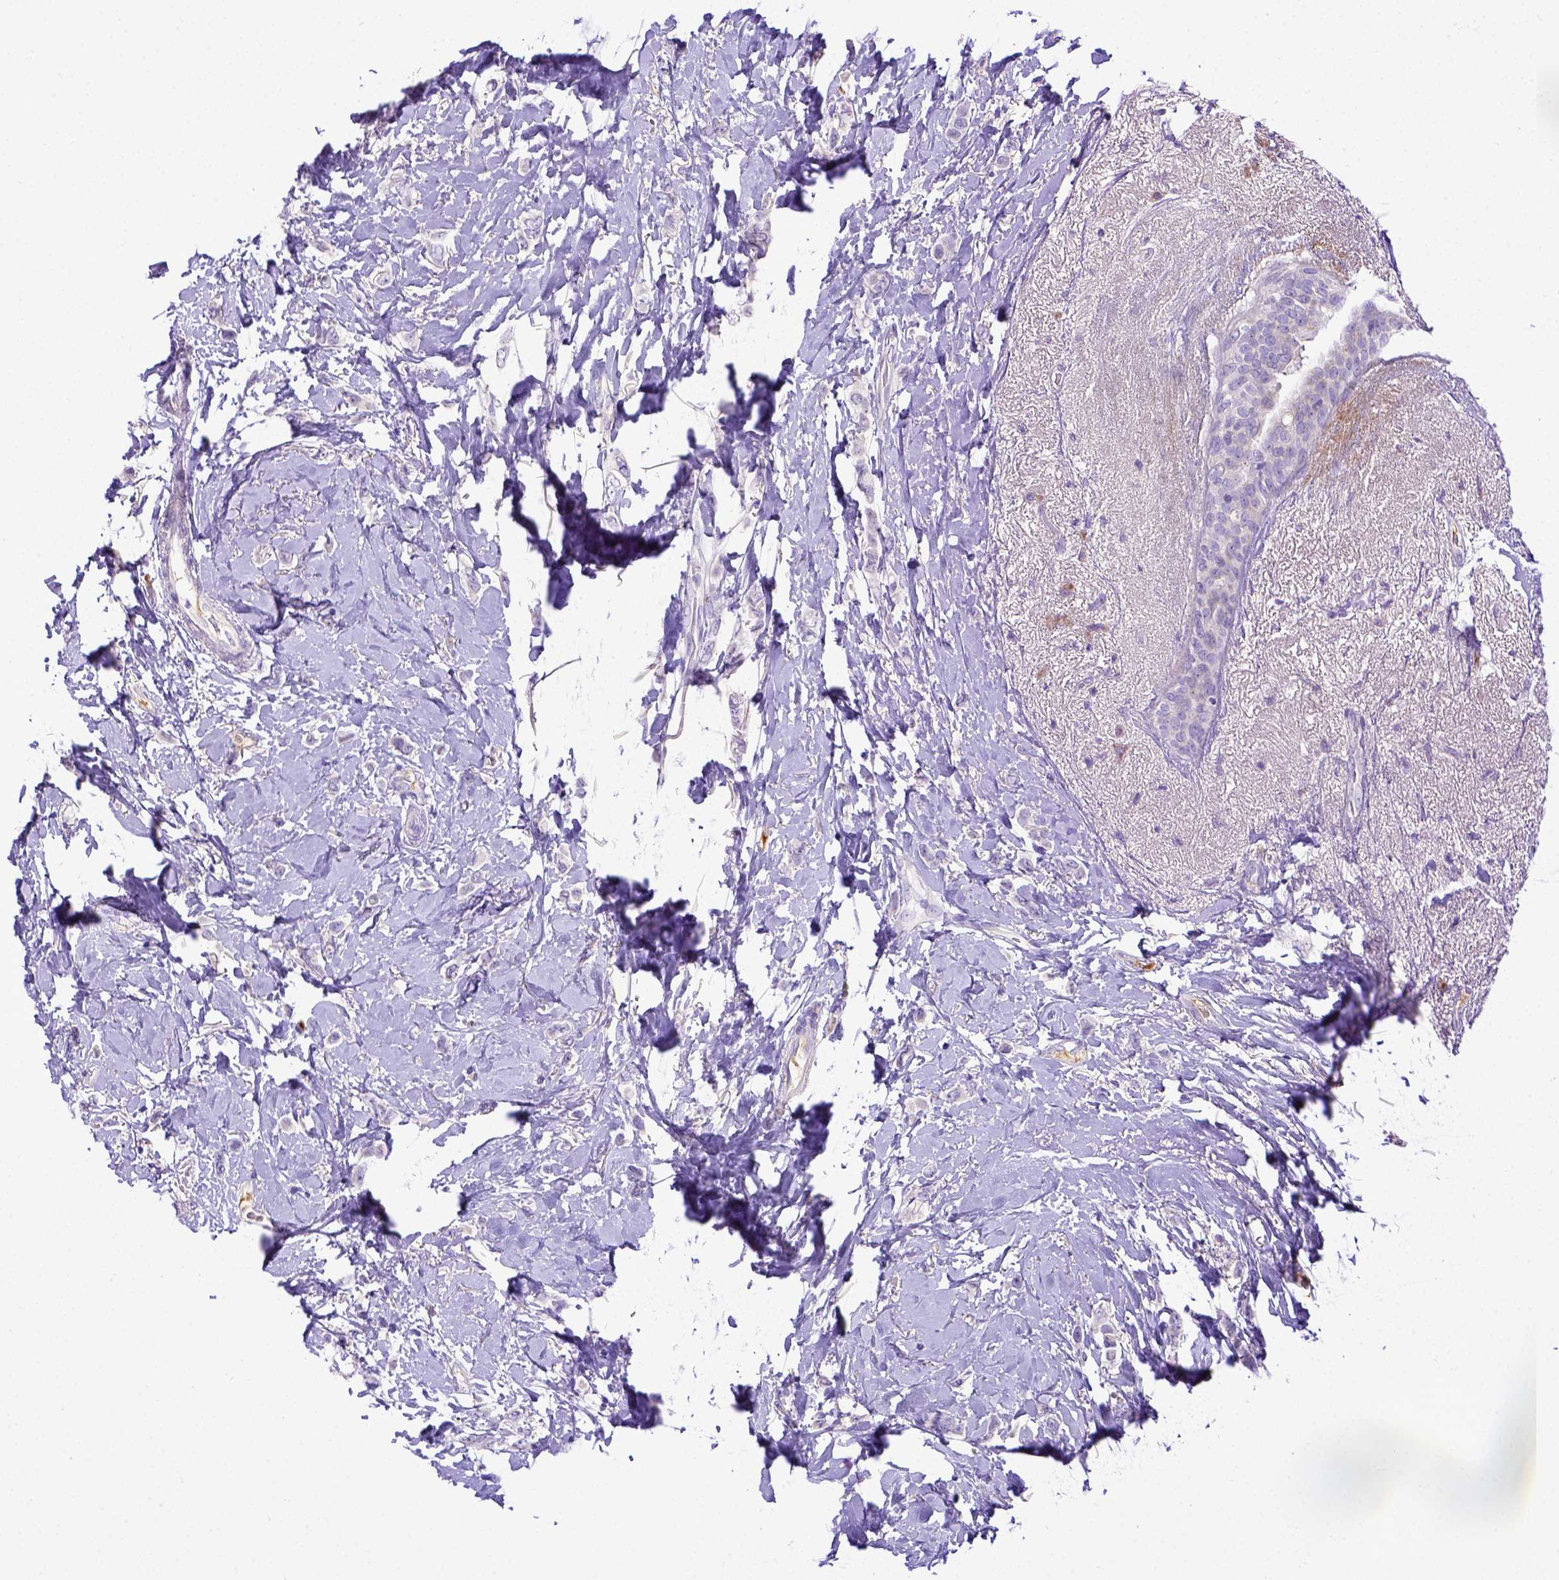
{"staining": {"intensity": "negative", "quantity": "none", "location": "none"}, "tissue": "breast cancer", "cell_type": "Tumor cells", "image_type": "cancer", "snomed": [{"axis": "morphology", "description": "Lobular carcinoma"}, {"axis": "topography", "description": "Breast"}], "caption": "Immunohistochemical staining of breast lobular carcinoma exhibits no significant positivity in tumor cells.", "gene": "CFAP300", "patient": {"sex": "female", "age": 66}}